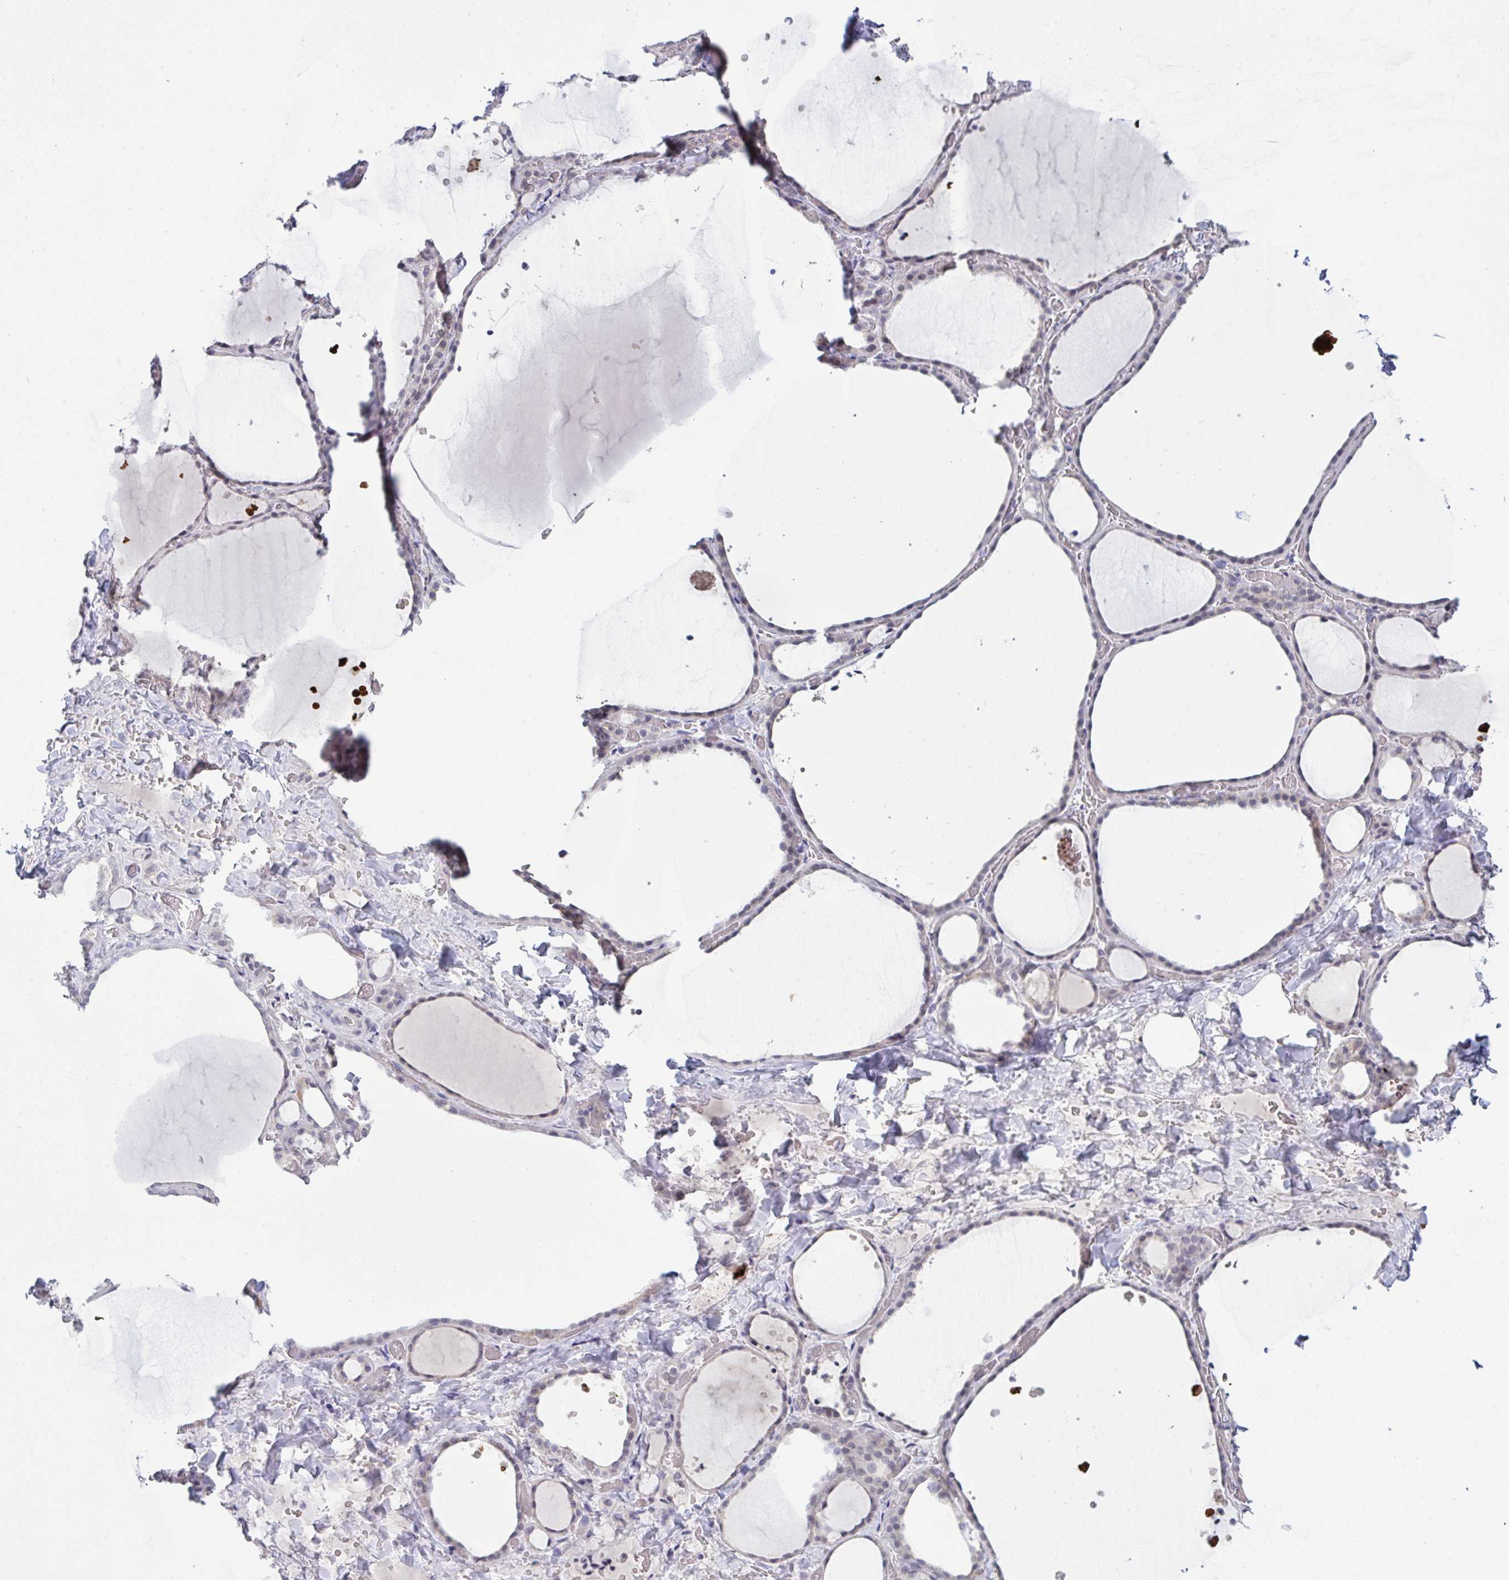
{"staining": {"intensity": "moderate", "quantity": "<25%", "location": "cytoplasmic/membranous"}, "tissue": "thyroid gland", "cell_type": "Glandular cells", "image_type": "normal", "snomed": [{"axis": "morphology", "description": "Normal tissue, NOS"}, {"axis": "topography", "description": "Thyroid gland"}], "caption": "Immunohistochemistry (IHC) image of benign thyroid gland: thyroid gland stained using immunohistochemistry displays low levels of moderate protein expression localized specifically in the cytoplasmic/membranous of glandular cells, appearing as a cytoplasmic/membranous brown color.", "gene": "ZNF784", "patient": {"sex": "female", "age": 36}}